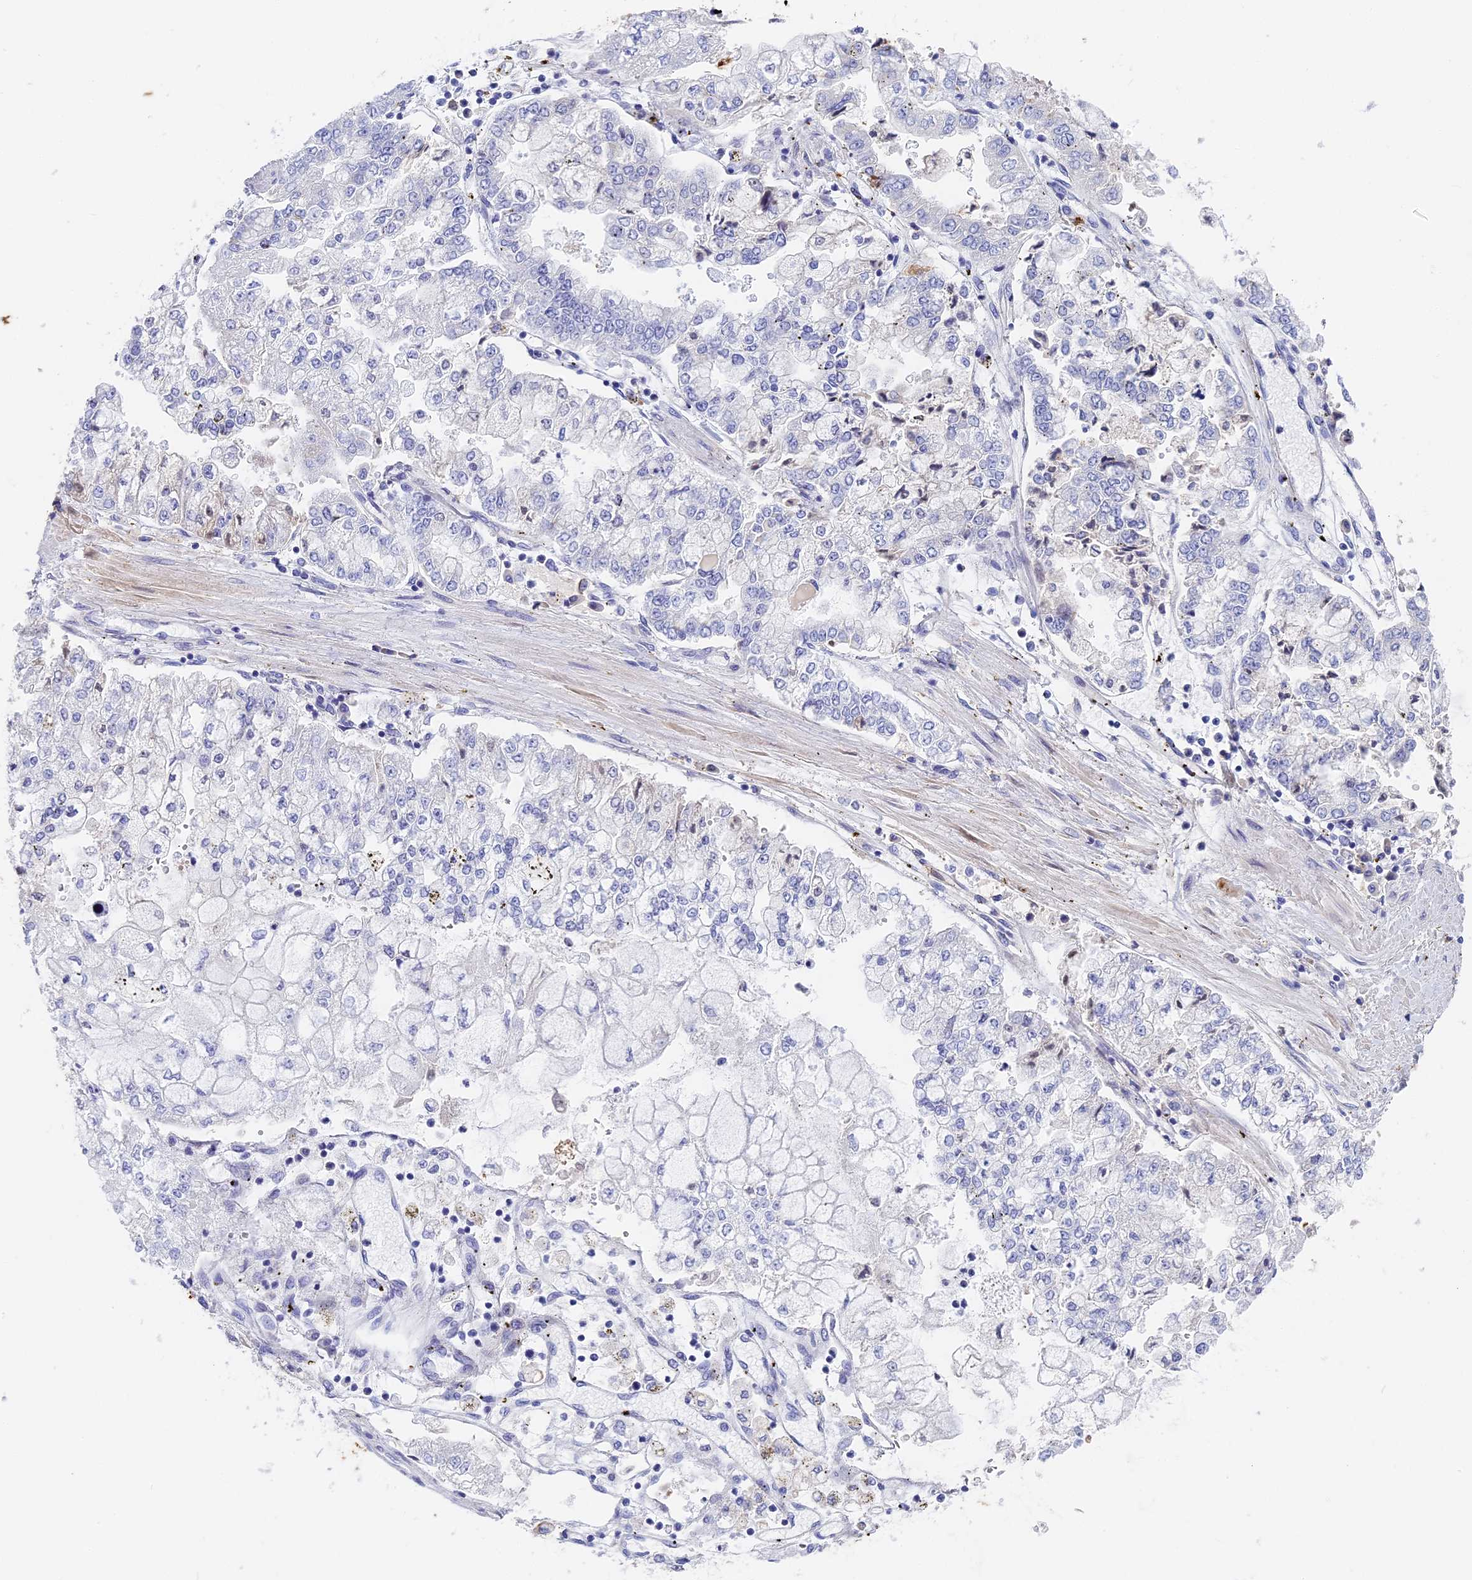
{"staining": {"intensity": "negative", "quantity": "none", "location": "none"}, "tissue": "stomach cancer", "cell_type": "Tumor cells", "image_type": "cancer", "snomed": [{"axis": "morphology", "description": "Adenocarcinoma, NOS"}, {"axis": "topography", "description": "Stomach"}], "caption": "Image shows no significant protein staining in tumor cells of stomach adenocarcinoma.", "gene": "ITIH1", "patient": {"sex": "male", "age": 76}}